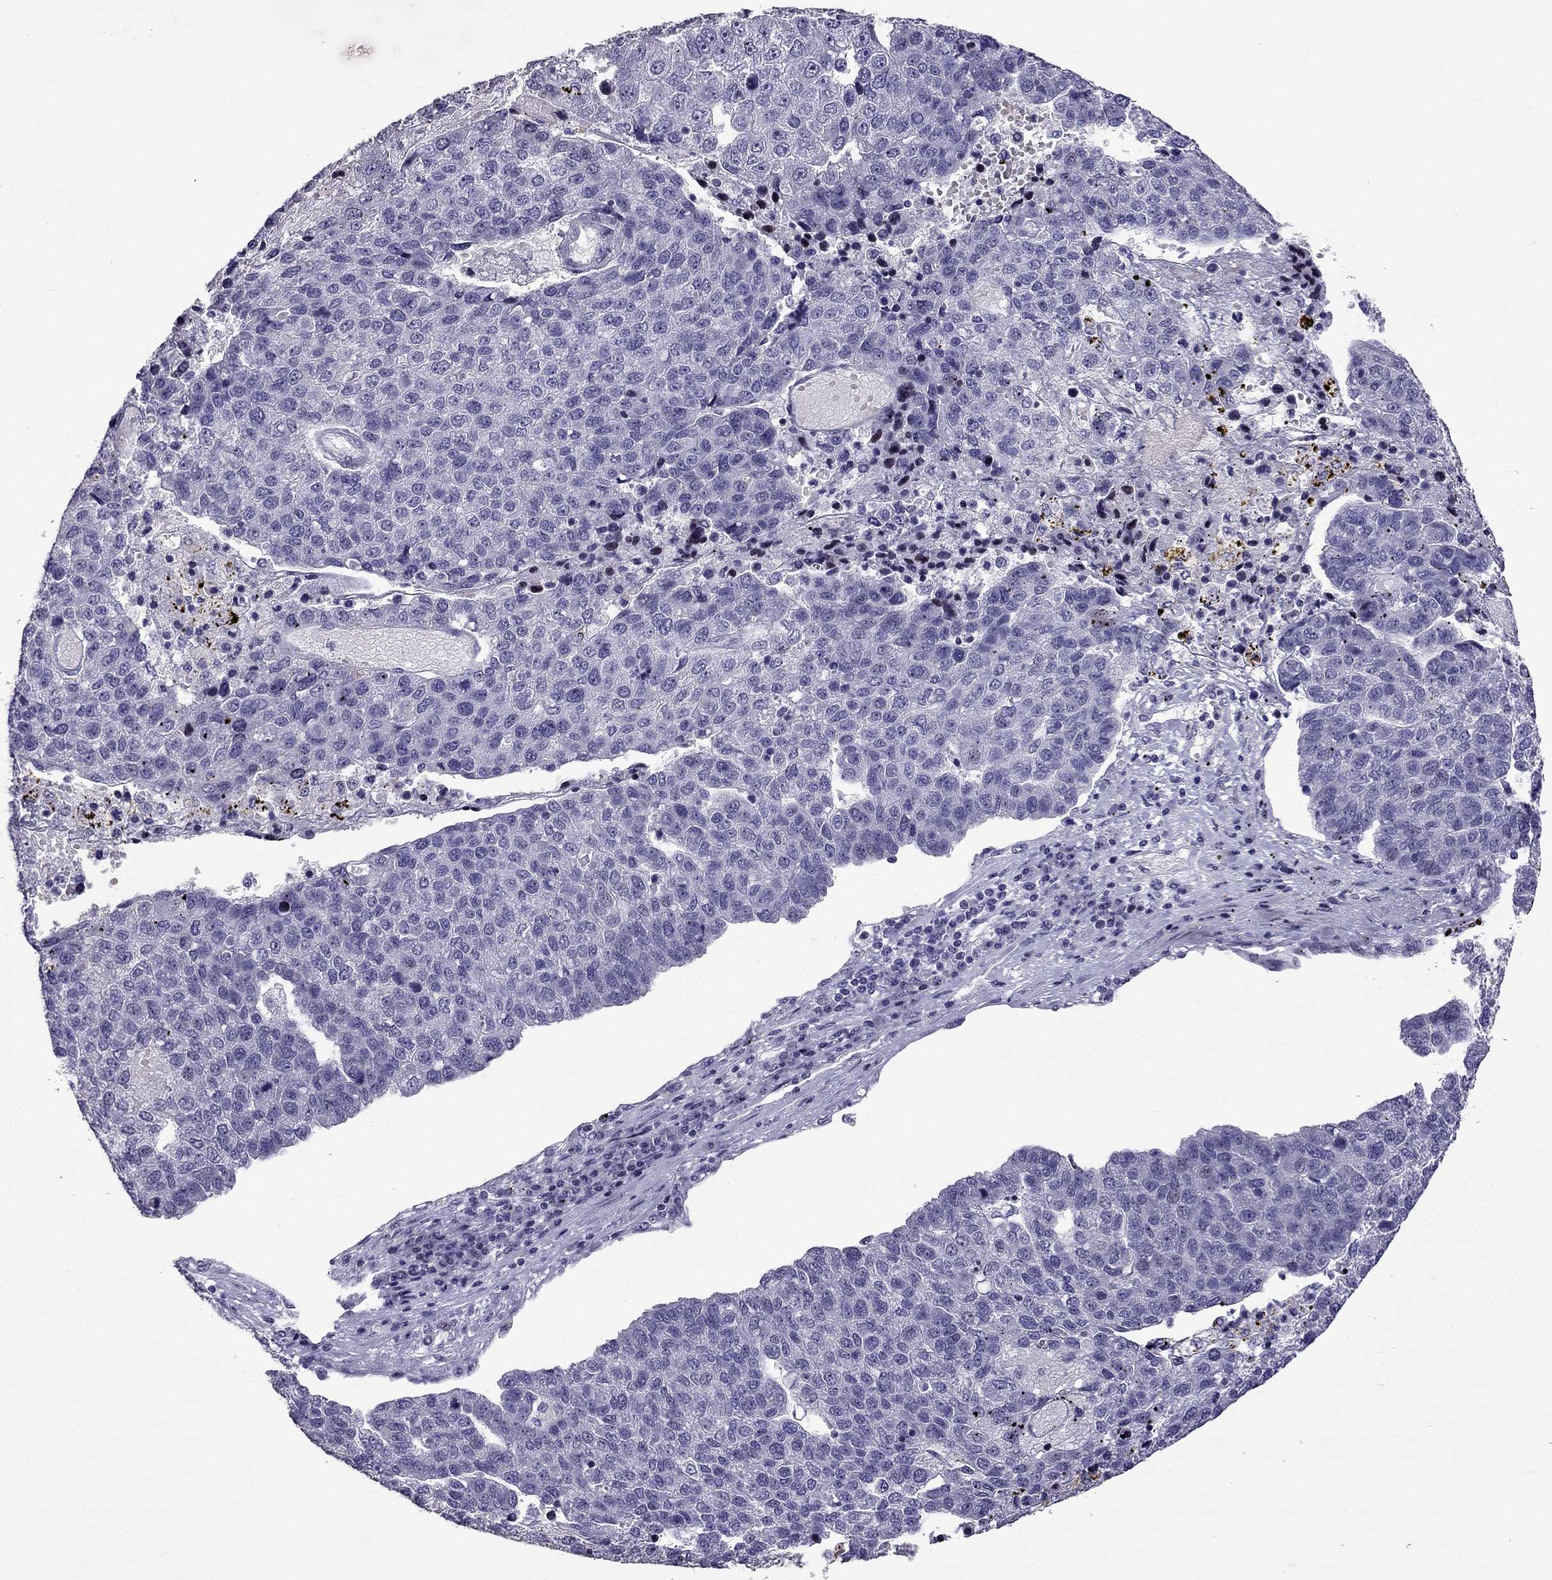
{"staining": {"intensity": "negative", "quantity": "none", "location": "none"}, "tissue": "pancreatic cancer", "cell_type": "Tumor cells", "image_type": "cancer", "snomed": [{"axis": "morphology", "description": "Adenocarcinoma, NOS"}, {"axis": "topography", "description": "Pancreas"}], "caption": "Tumor cells show no significant protein staining in pancreatic cancer (adenocarcinoma).", "gene": "TTN", "patient": {"sex": "female", "age": 61}}